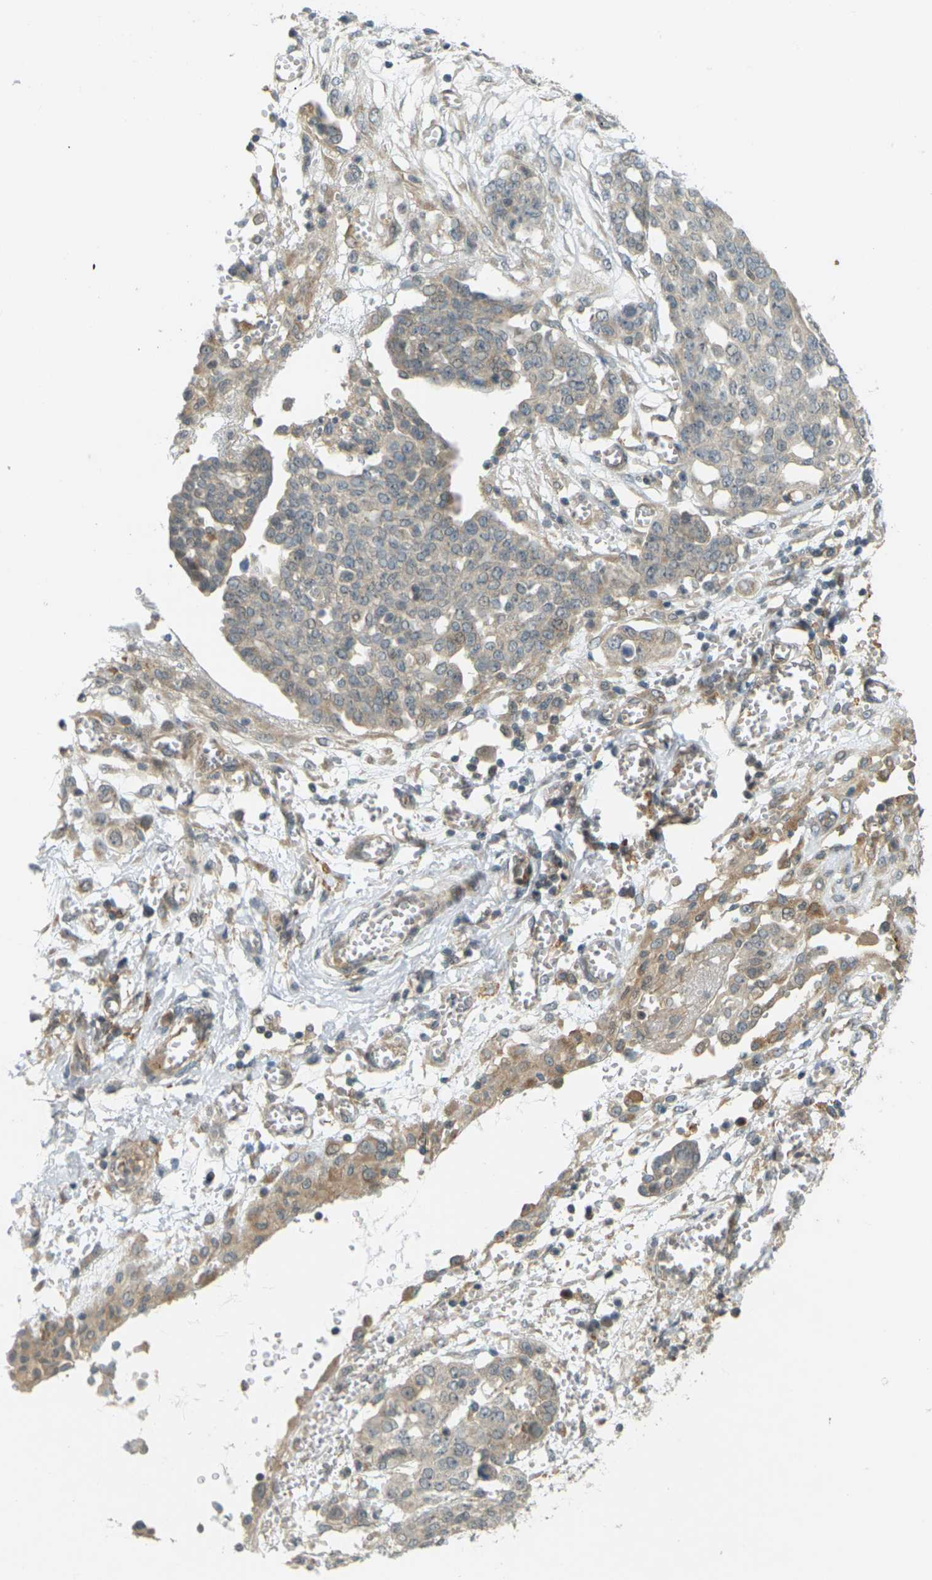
{"staining": {"intensity": "weak", "quantity": ">75%", "location": "cytoplasmic/membranous"}, "tissue": "ovarian cancer", "cell_type": "Tumor cells", "image_type": "cancer", "snomed": [{"axis": "morphology", "description": "Cystadenocarcinoma, serous, NOS"}, {"axis": "topography", "description": "Soft tissue"}, {"axis": "topography", "description": "Ovary"}], "caption": "Ovarian cancer (serous cystadenocarcinoma) tissue demonstrates weak cytoplasmic/membranous expression in approximately >75% of tumor cells, visualized by immunohistochemistry.", "gene": "SOCS6", "patient": {"sex": "female", "age": 57}}